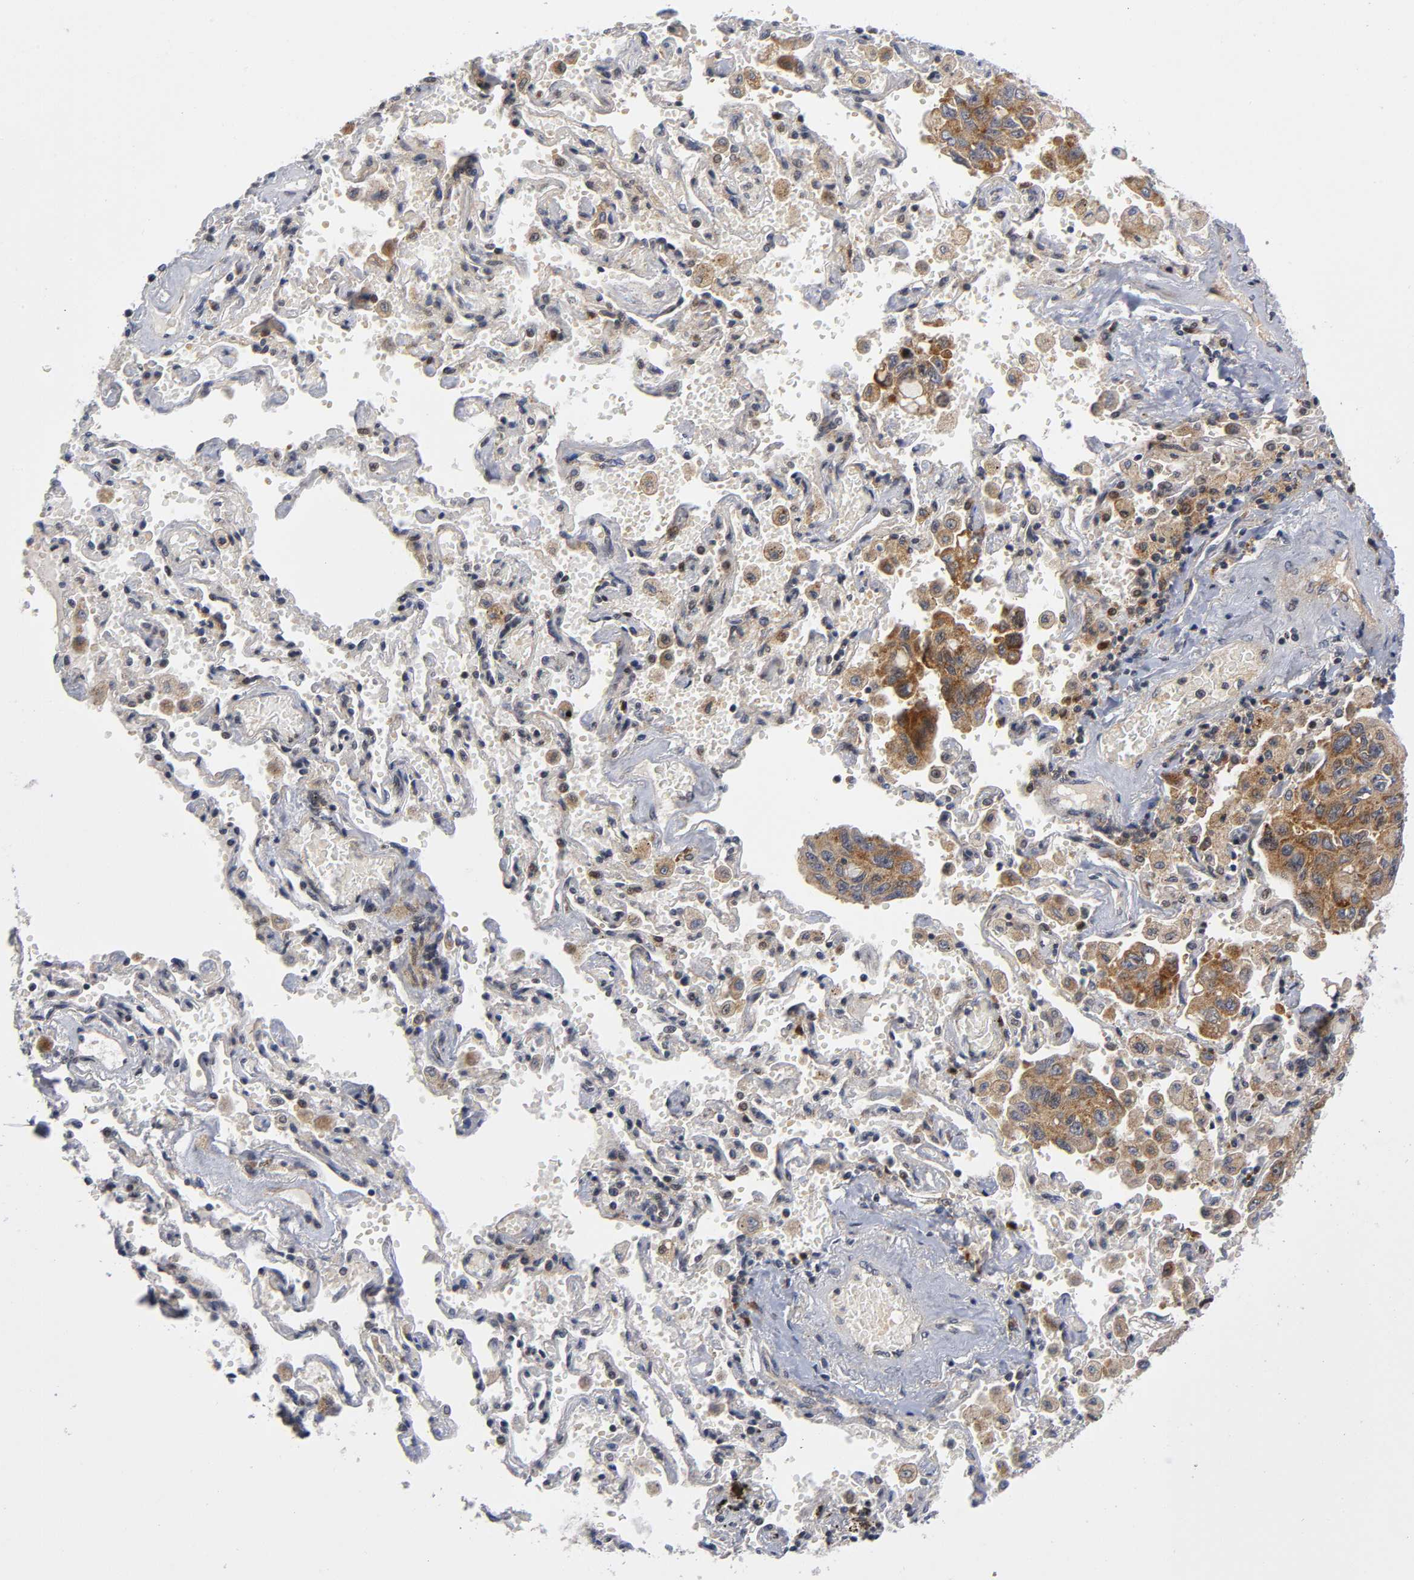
{"staining": {"intensity": "moderate", "quantity": ">75%", "location": "cytoplasmic/membranous"}, "tissue": "lung cancer", "cell_type": "Tumor cells", "image_type": "cancer", "snomed": [{"axis": "morphology", "description": "Adenocarcinoma, NOS"}, {"axis": "topography", "description": "Lung"}], "caption": "A brown stain labels moderate cytoplasmic/membranous expression of a protein in human adenocarcinoma (lung) tumor cells.", "gene": "EIF5", "patient": {"sex": "male", "age": 64}}